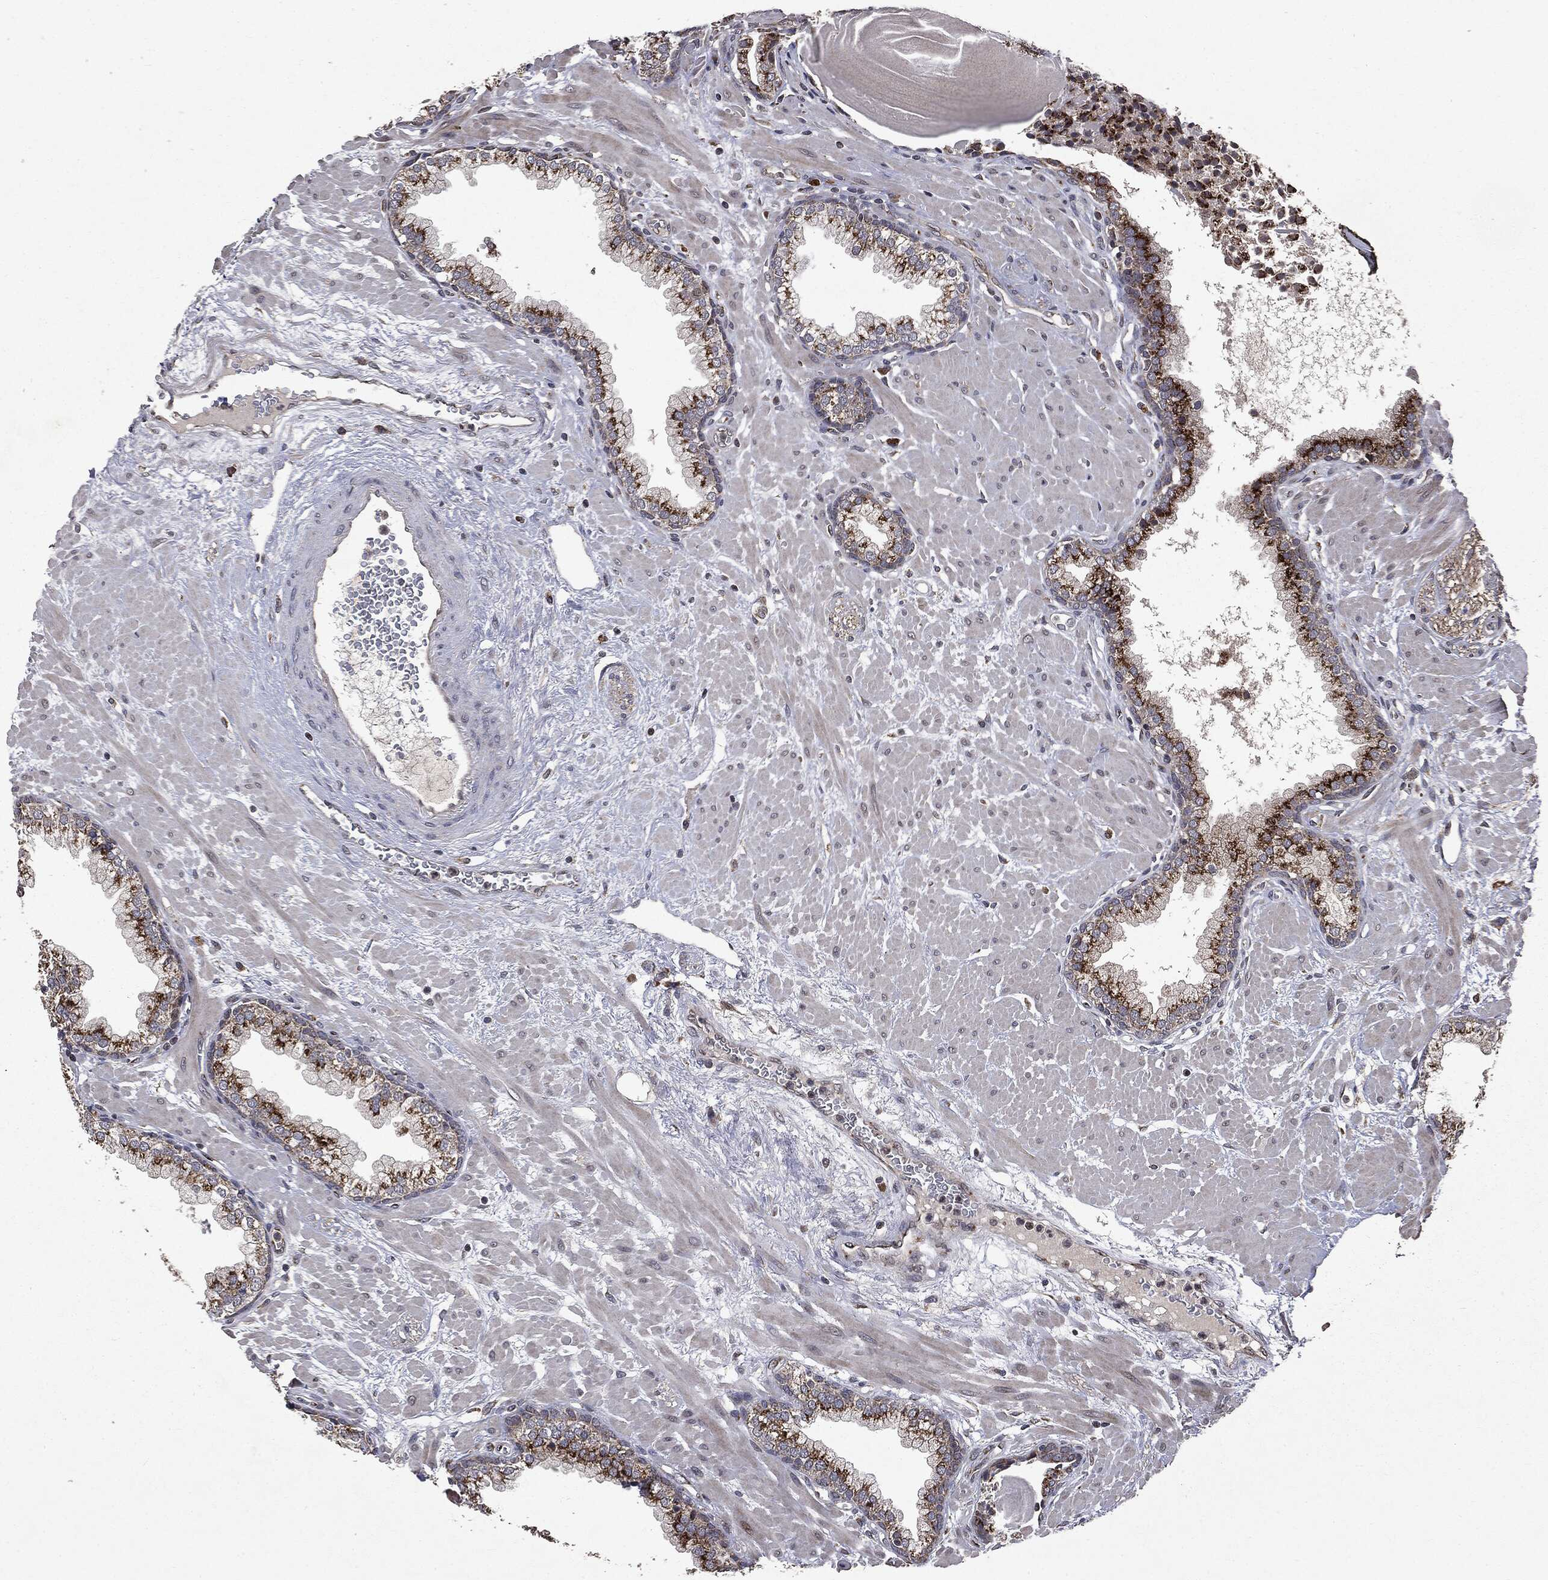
{"staining": {"intensity": "strong", "quantity": ">75%", "location": "cytoplasmic/membranous"}, "tissue": "prostate", "cell_type": "Glandular cells", "image_type": "normal", "snomed": [{"axis": "morphology", "description": "Normal tissue, NOS"}, {"axis": "topography", "description": "Prostate"}], "caption": "Immunohistochemical staining of benign prostate exhibits high levels of strong cytoplasmic/membranous staining in approximately >75% of glandular cells. The protein of interest is stained brown, and the nuclei are stained in blue (DAB IHC with brightfield microscopy, high magnification).", "gene": "PLPPR2", "patient": {"sex": "male", "age": 63}}